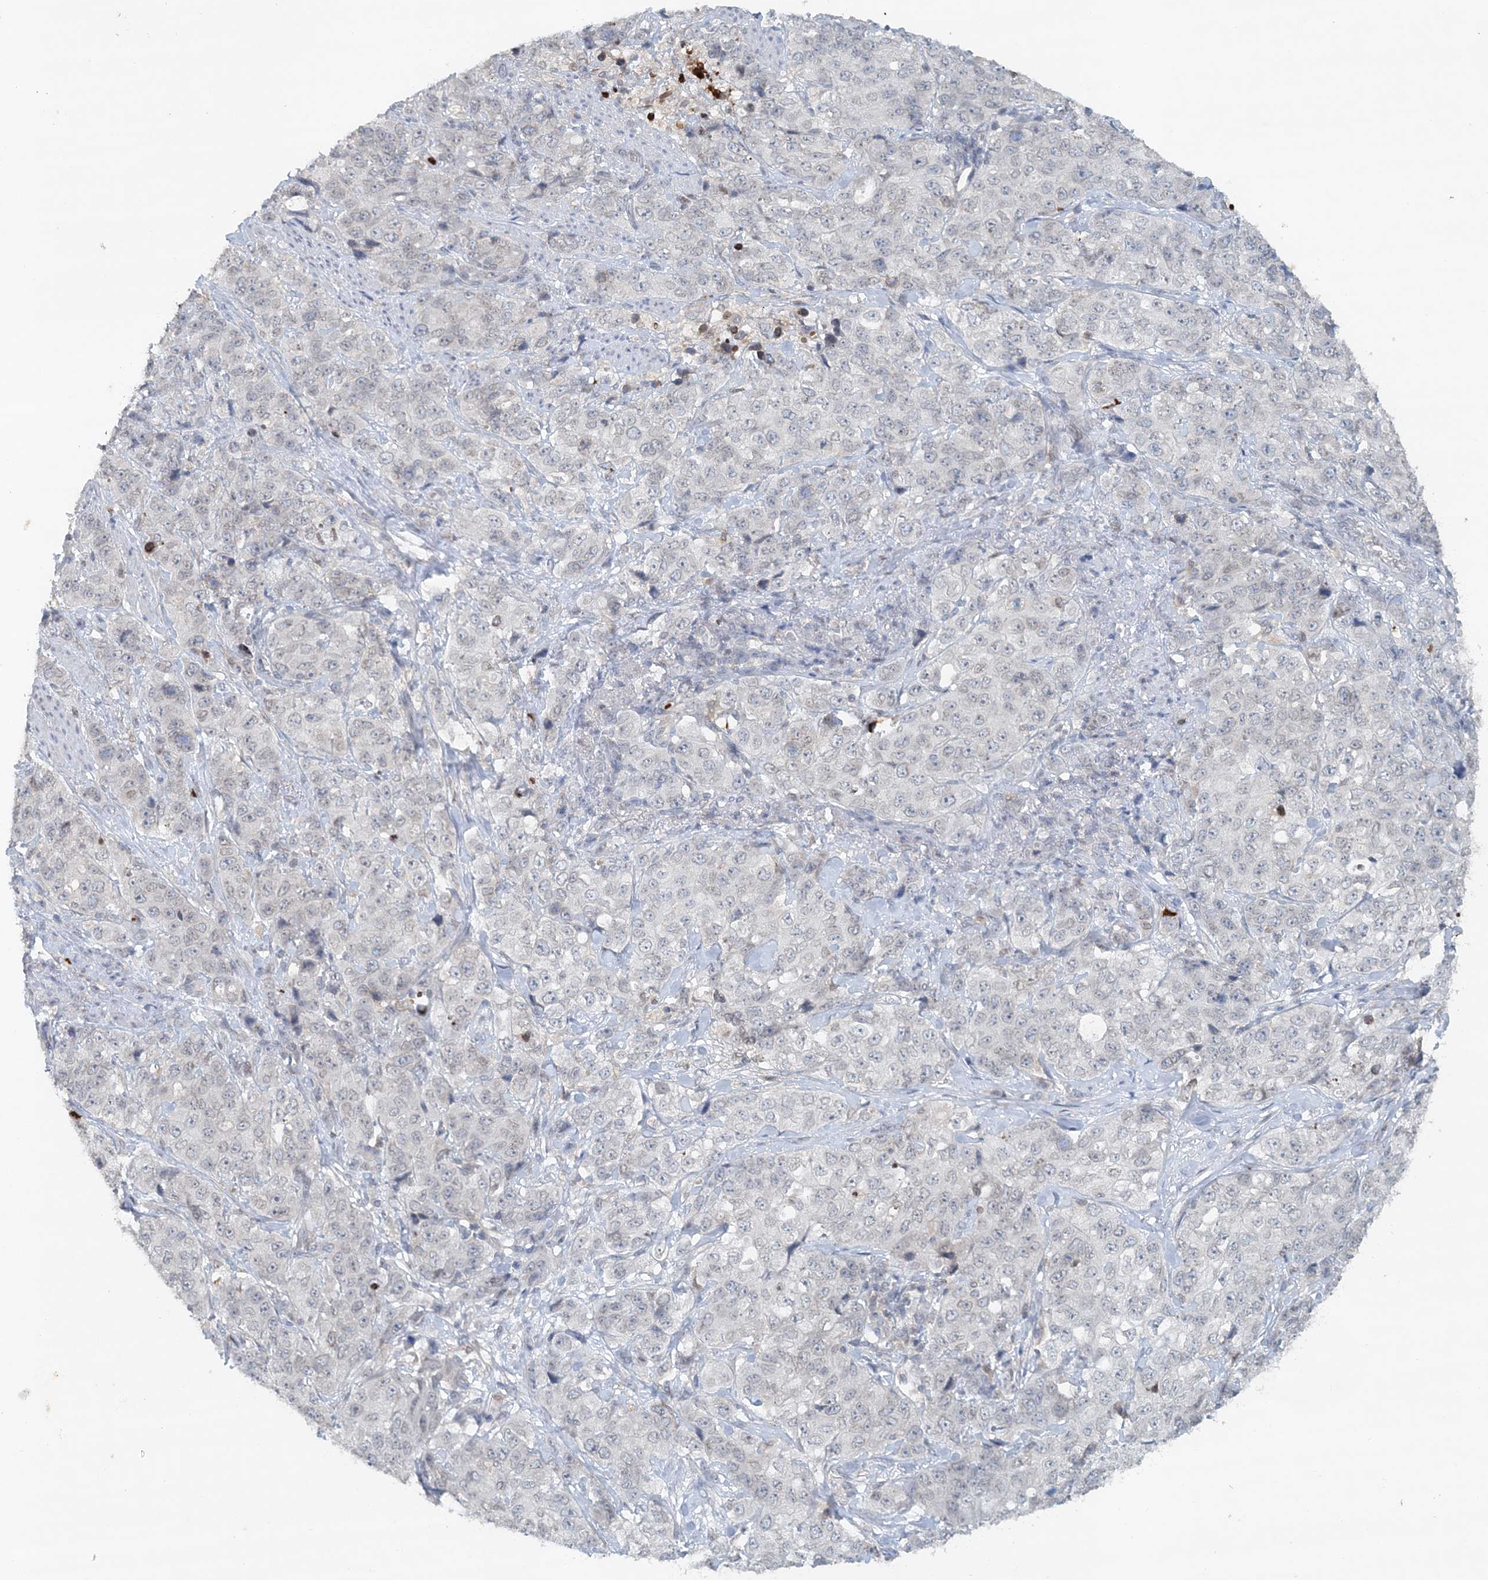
{"staining": {"intensity": "negative", "quantity": "none", "location": "none"}, "tissue": "stomach cancer", "cell_type": "Tumor cells", "image_type": "cancer", "snomed": [{"axis": "morphology", "description": "Adenocarcinoma, NOS"}, {"axis": "topography", "description": "Stomach"}], "caption": "This is an immunohistochemistry (IHC) histopathology image of human stomach cancer. There is no expression in tumor cells.", "gene": "NUP54", "patient": {"sex": "male", "age": 48}}